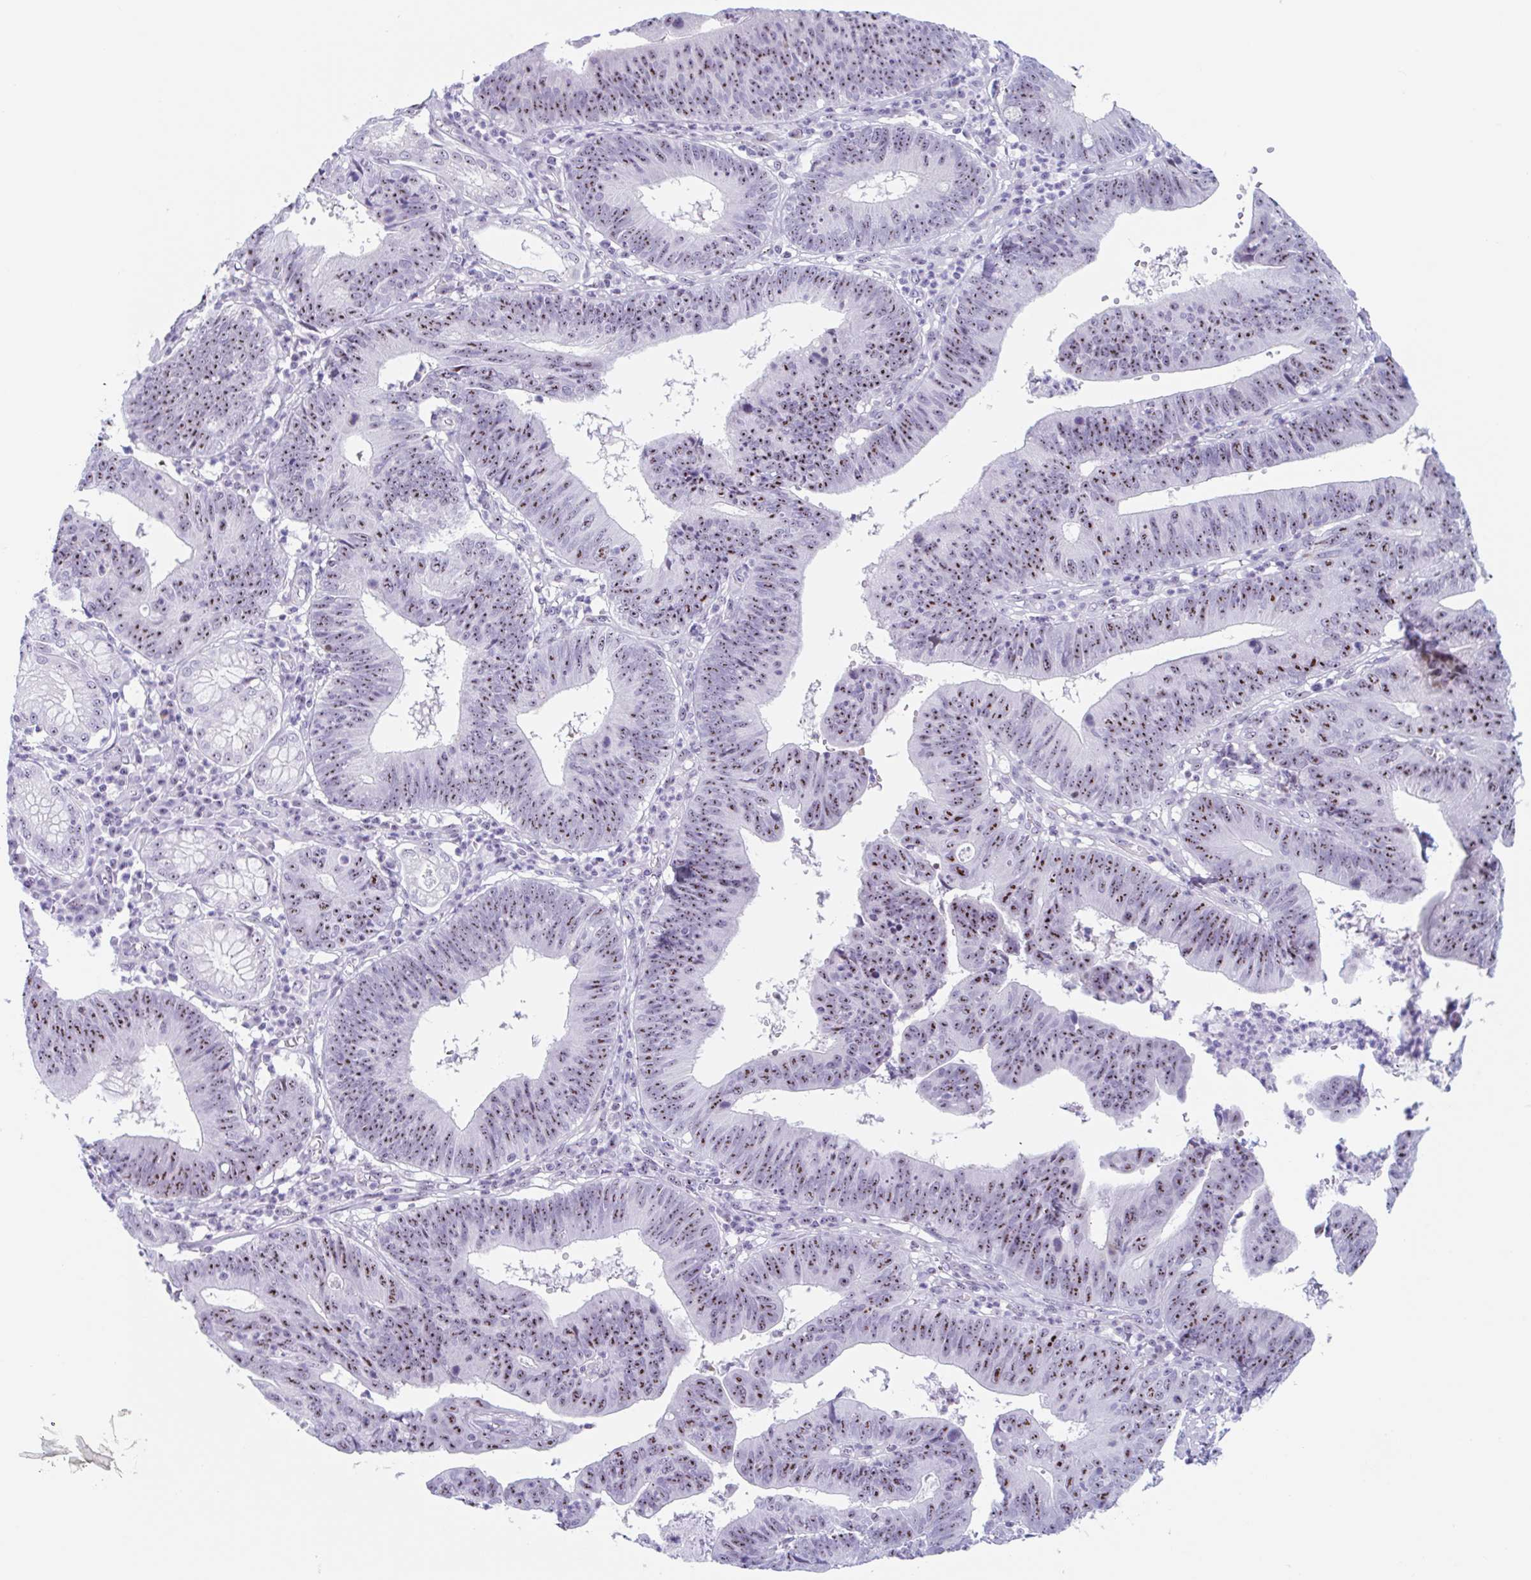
{"staining": {"intensity": "moderate", "quantity": ">75%", "location": "nuclear"}, "tissue": "stomach cancer", "cell_type": "Tumor cells", "image_type": "cancer", "snomed": [{"axis": "morphology", "description": "Adenocarcinoma, NOS"}, {"axis": "topography", "description": "Stomach"}], "caption": "A brown stain highlights moderate nuclear staining of a protein in human stomach adenocarcinoma tumor cells.", "gene": "LENG9", "patient": {"sex": "male", "age": 59}}